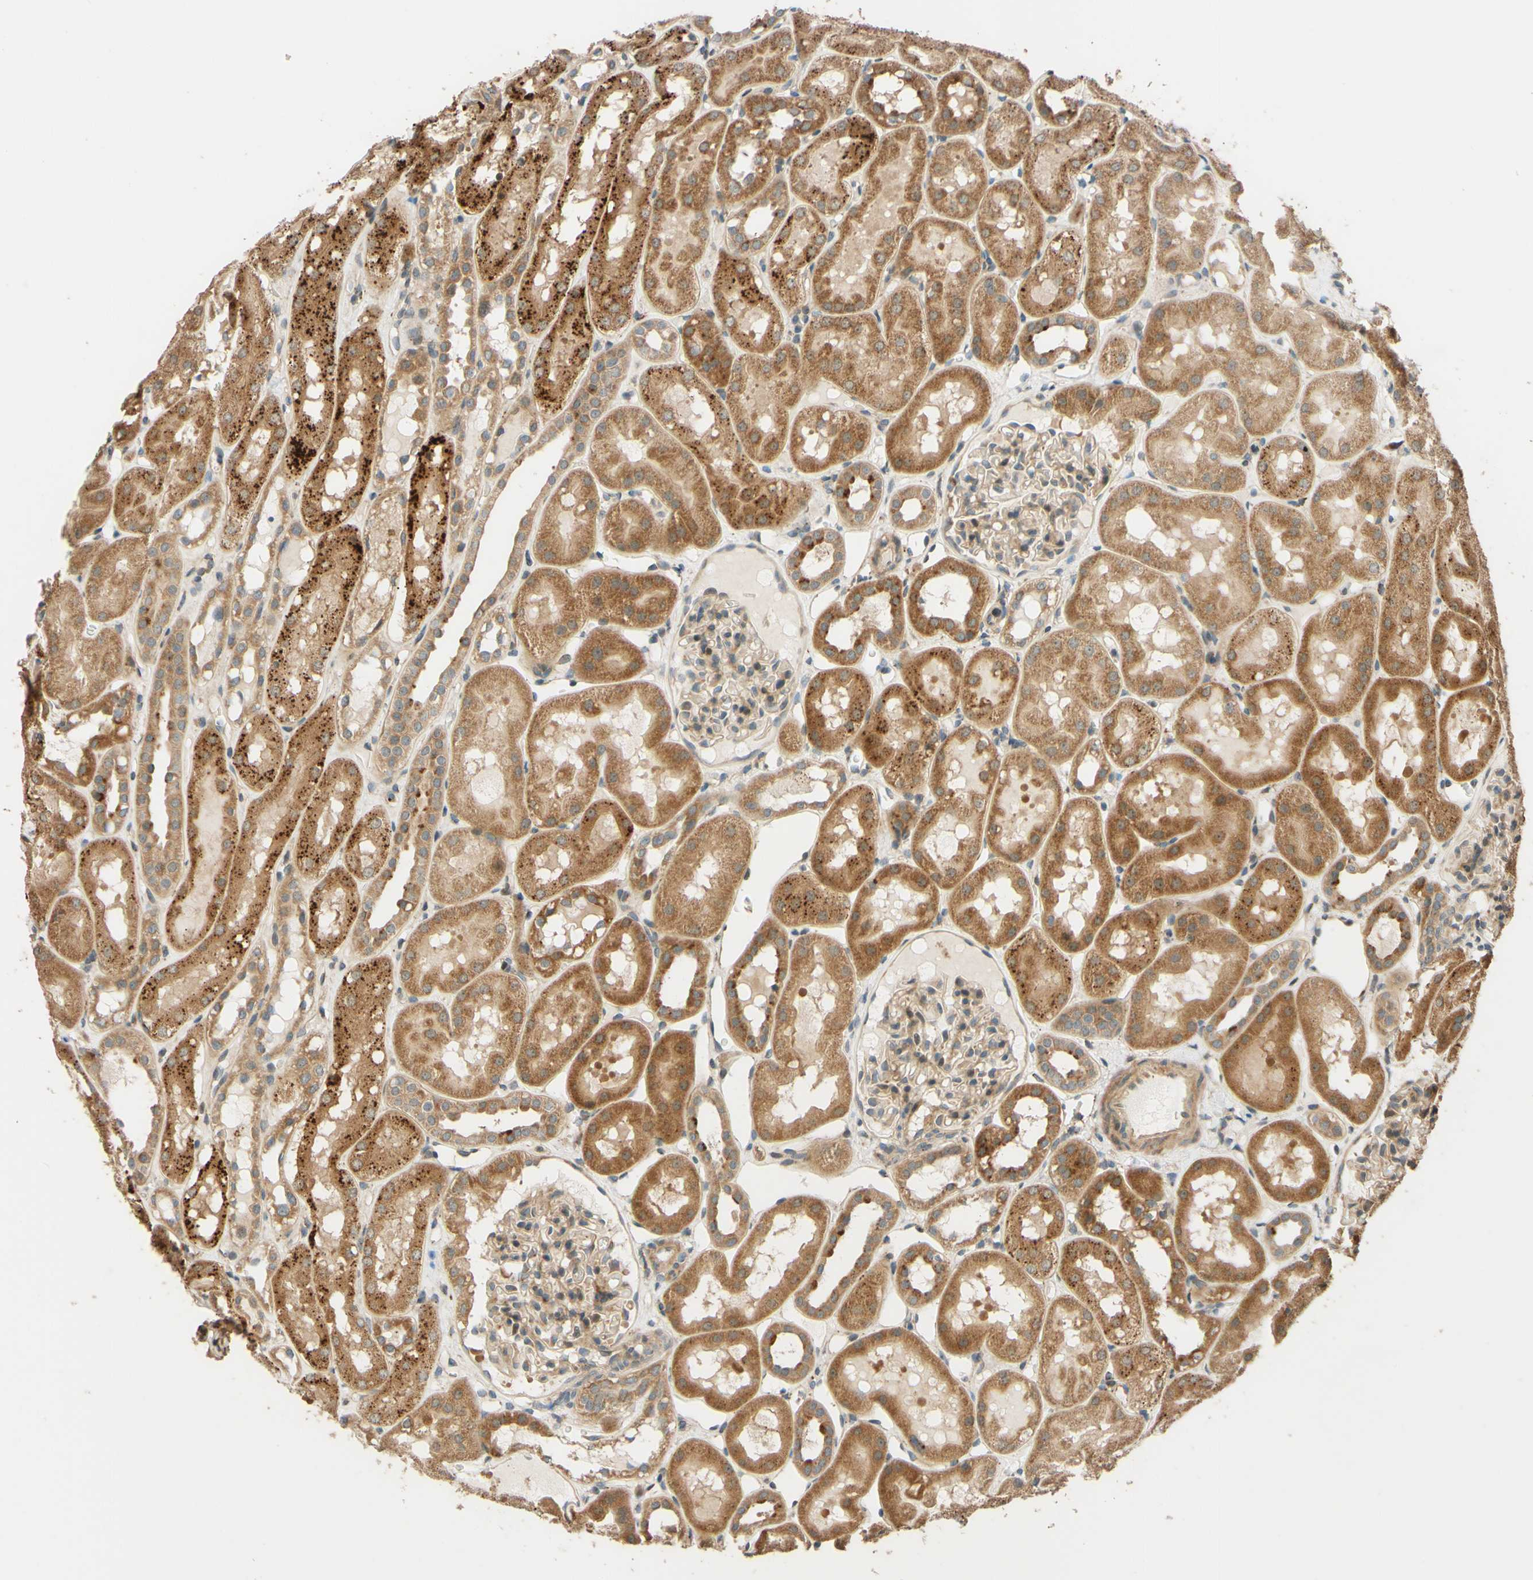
{"staining": {"intensity": "weak", "quantity": ">75%", "location": "cytoplasmic/membranous"}, "tissue": "kidney", "cell_type": "Cells in glomeruli", "image_type": "normal", "snomed": [{"axis": "morphology", "description": "Normal tissue, NOS"}, {"axis": "topography", "description": "Kidney"}, {"axis": "topography", "description": "Urinary bladder"}], "caption": "Immunohistochemistry photomicrograph of unremarkable kidney: kidney stained using immunohistochemistry (IHC) demonstrates low levels of weak protein expression localized specifically in the cytoplasmic/membranous of cells in glomeruli, appearing as a cytoplasmic/membranous brown color.", "gene": "RNF19A", "patient": {"sex": "male", "age": 16}}